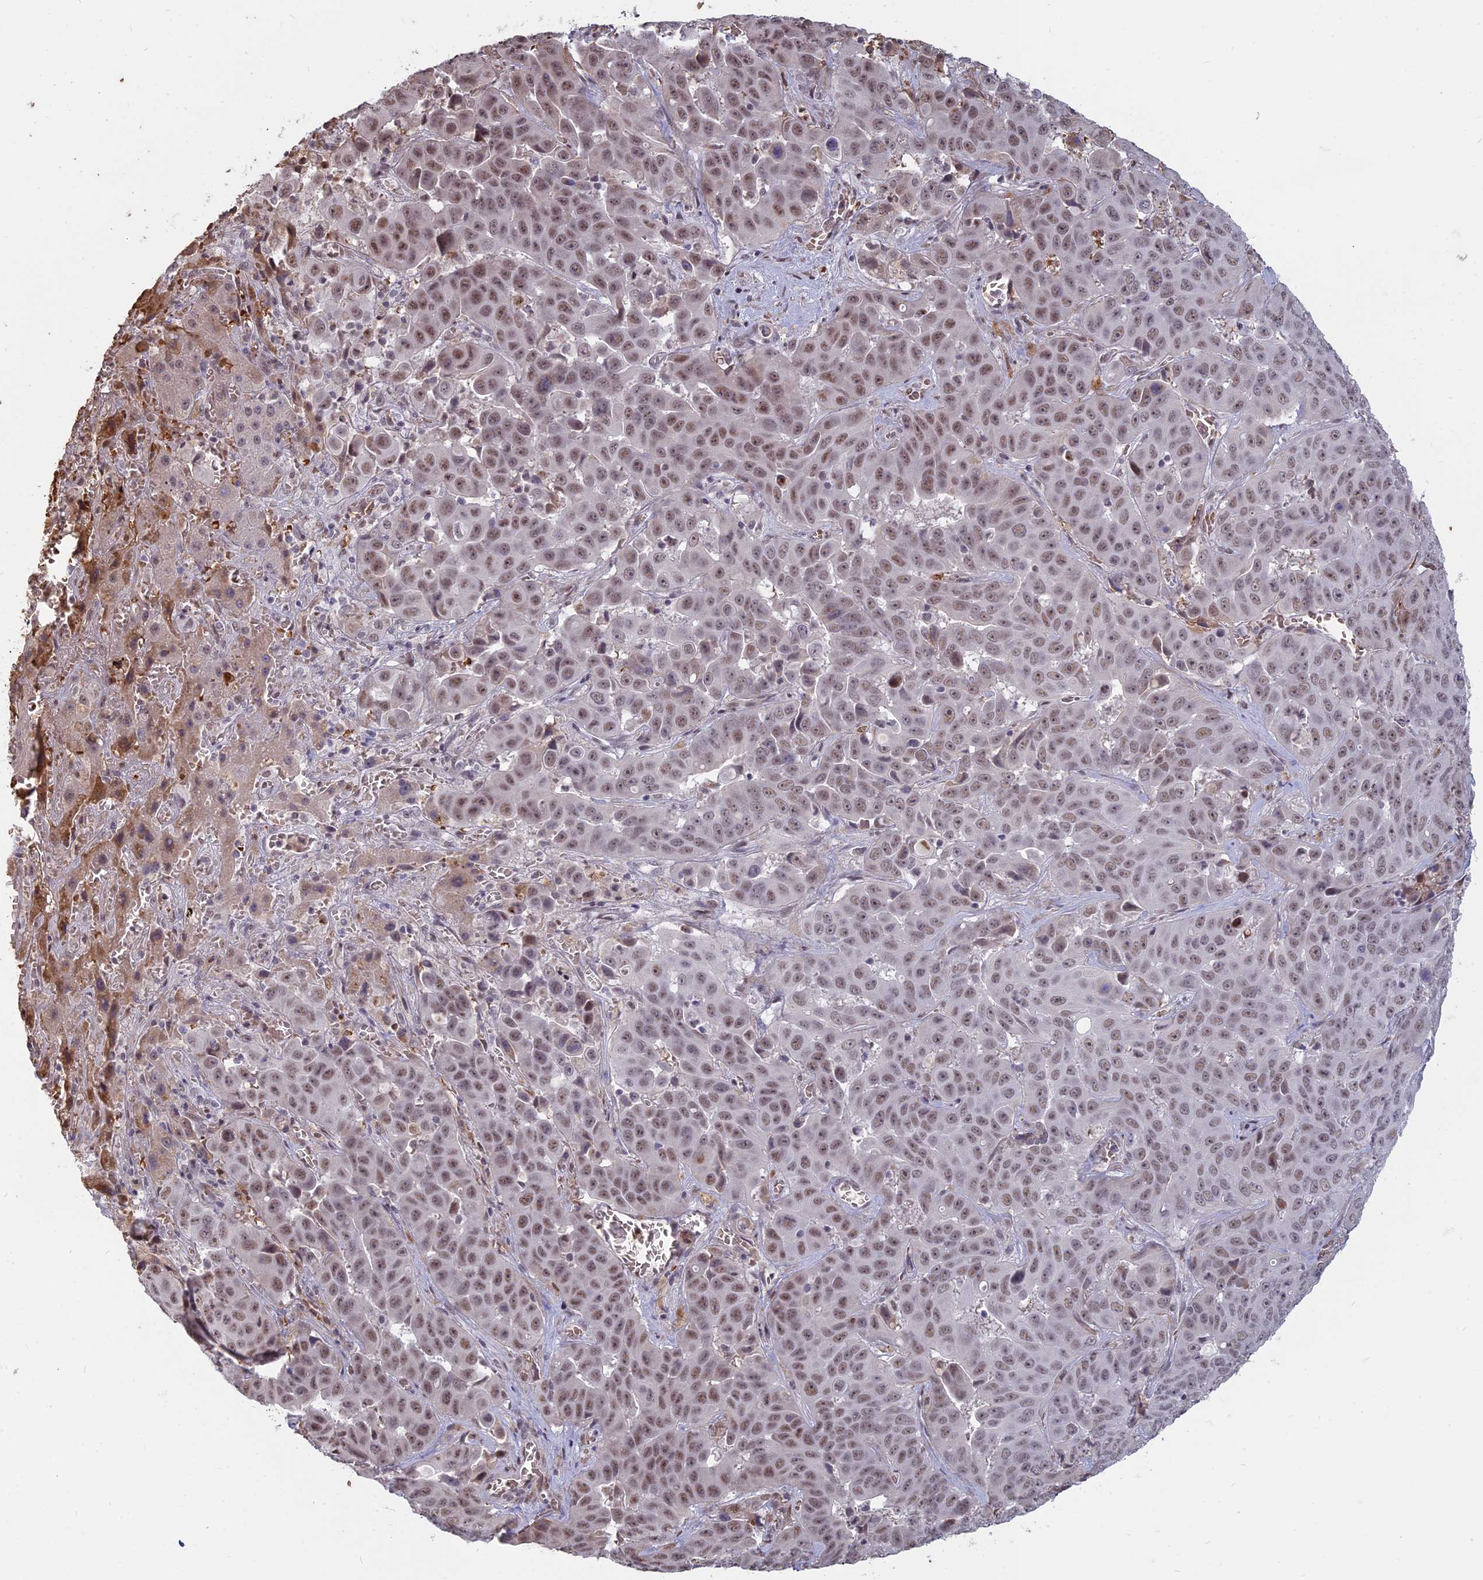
{"staining": {"intensity": "weak", "quantity": ">75%", "location": "nuclear"}, "tissue": "liver cancer", "cell_type": "Tumor cells", "image_type": "cancer", "snomed": [{"axis": "morphology", "description": "Cholangiocarcinoma"}, {"axis": "topography", "description": "Liver"}], "caption": "IHC (DAB (3,3'-diaminobenzidine)) staining of liver cancer reveals weak nuclear protein staining in about >75% of tumor cells.", "gene": "MFAP1", "patient": {"sex": "female", "age": 52}}